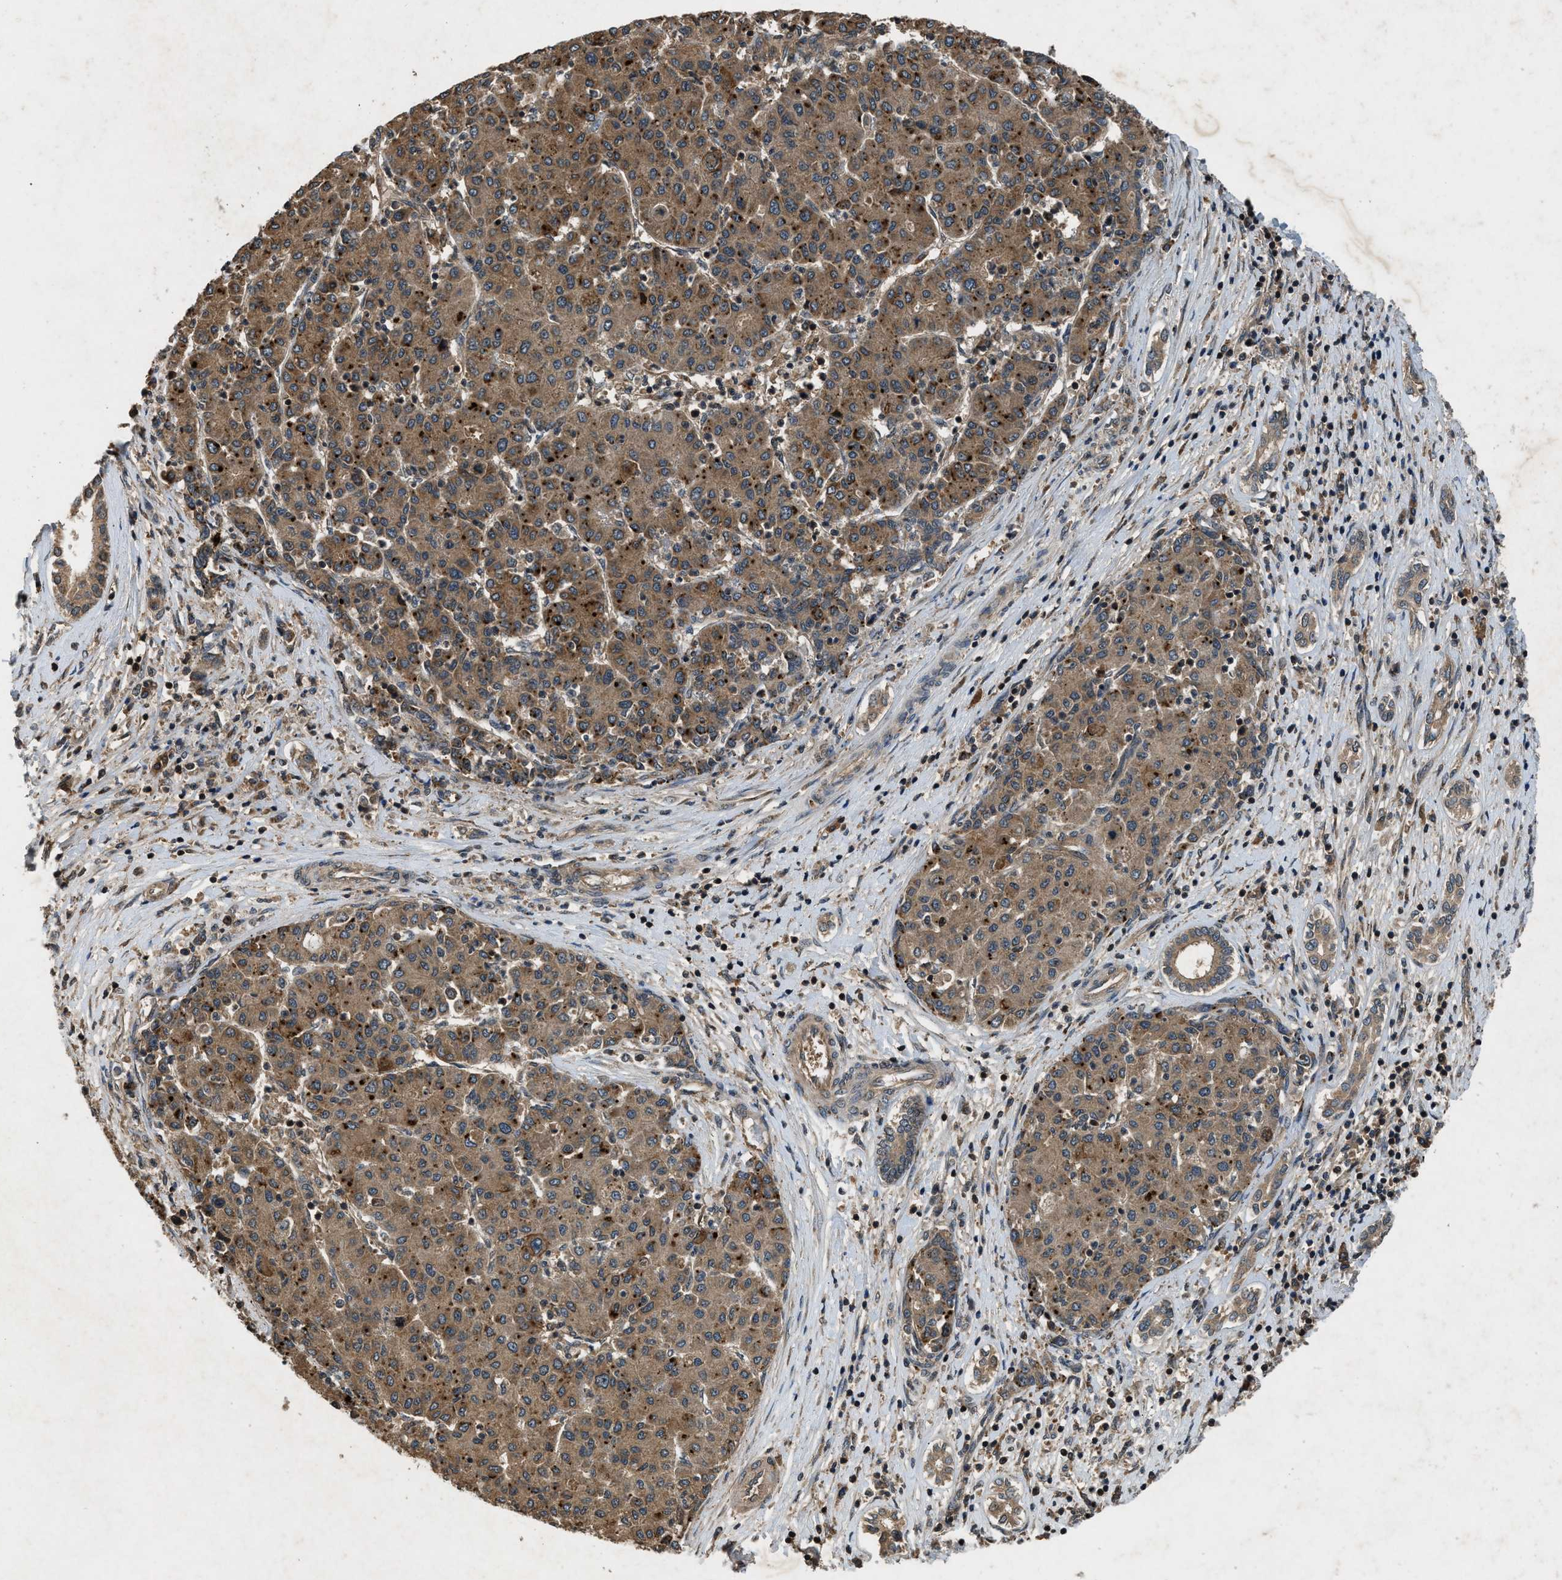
{"staining": {"intensity": "moderate", "quantity": ">75%", "location": "cytoplasmic/membranous"}, "tissue": "liver cancer", "cell_type": "Tumor cells", "image_type": "cancer", "snomed": [{"axis": "morphology", "description": "Carcinoma, Hepatocellular, NOS"}, {"axis": "topography", "description": "Liver"}], "caption": "IHC histopathology image of human liver cancer (hepatocellular carcinoma) stained for a protein (brown), which exhibits medium levels of moderate cytoplasmic/membranous staining in about >75% of tumor cells.", "gene": "RPS6KB1", "patient": {"sex": "male", "age": 65}}